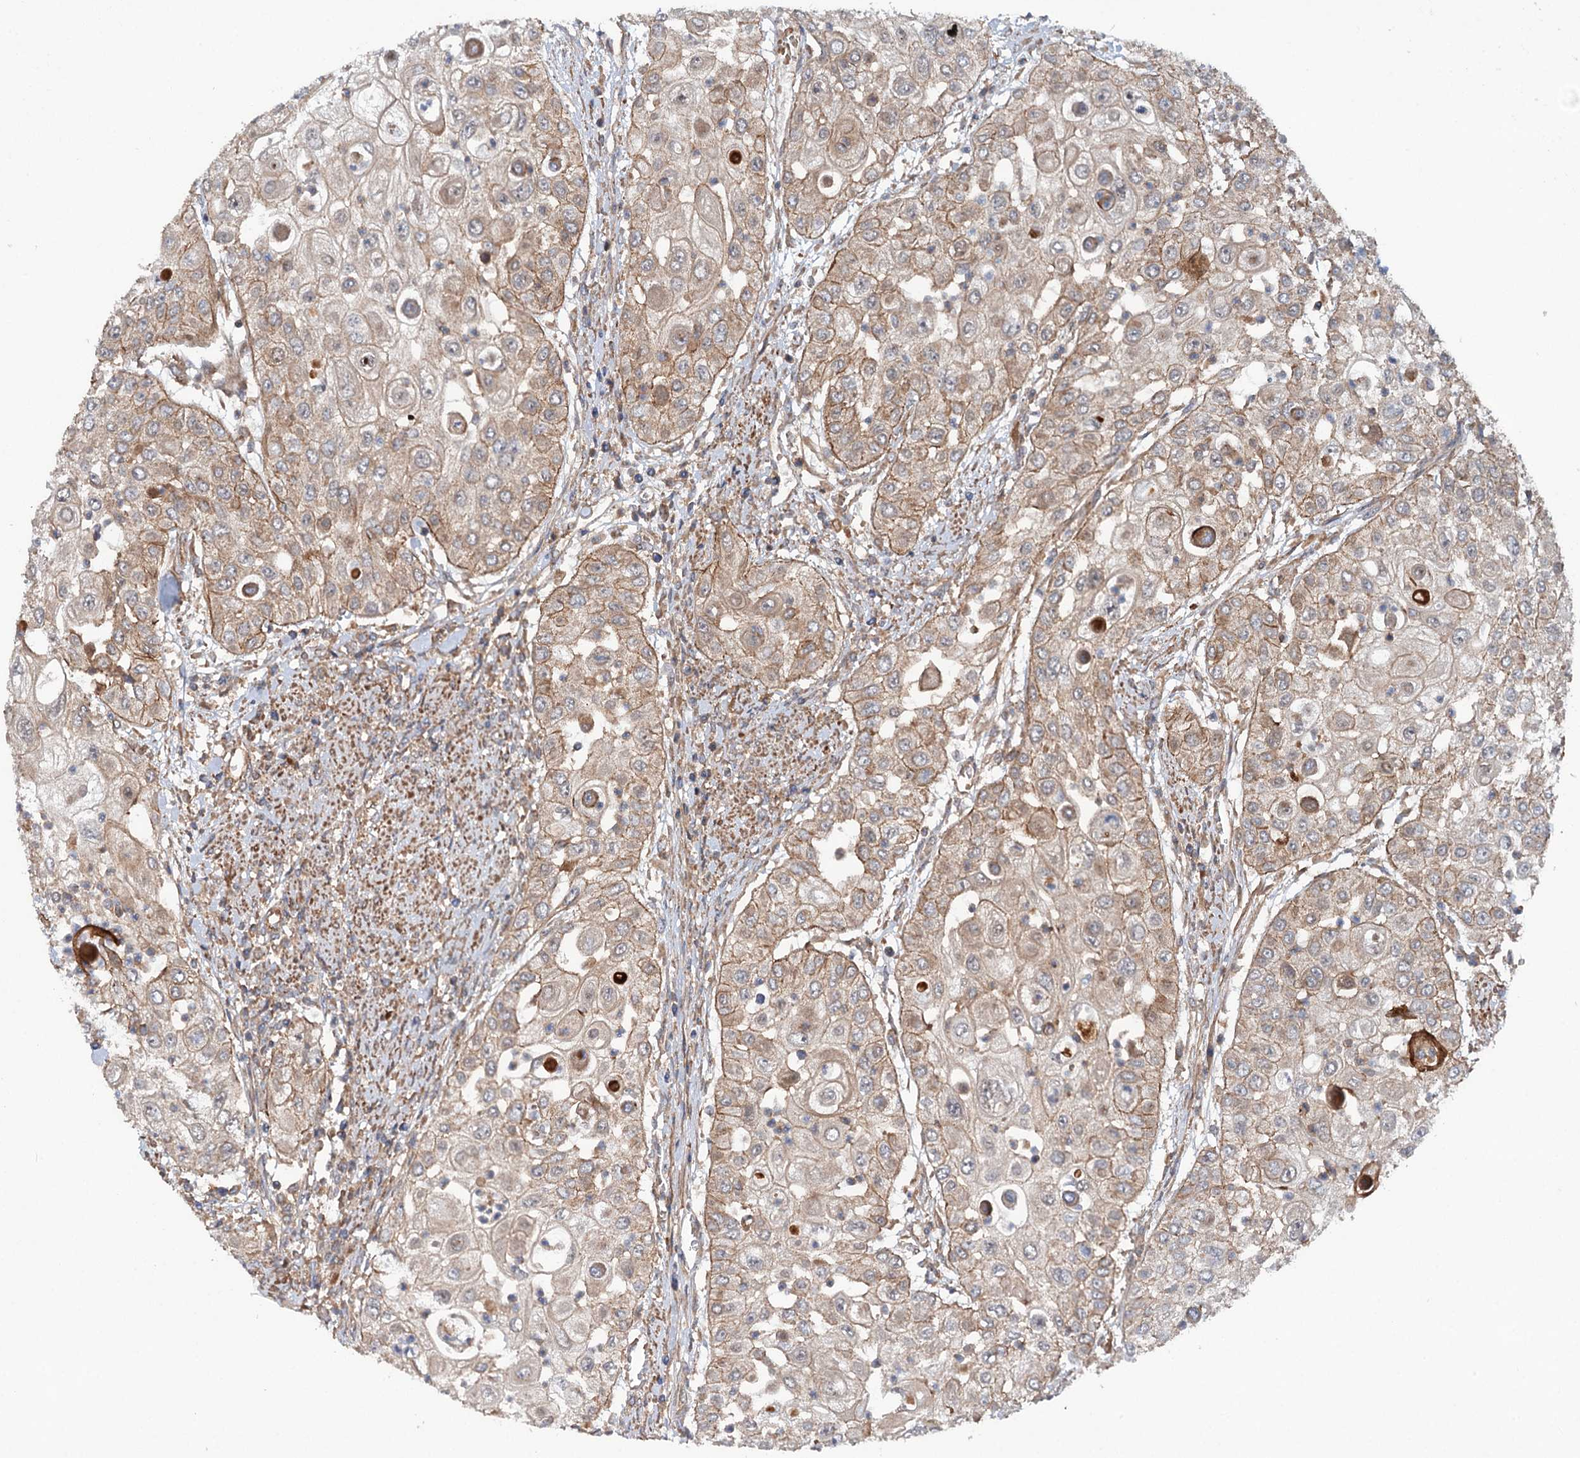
{"staining": {"intensity": "weak", "quantity": "25%-75%", "location": "cytoplasmic/membranous"}, "tissue": "urothelial cancer", "cell_type": "Tumor cells", "image_type": "cancer", "snomed": [{"axis": "morphology", "description": "Urothelial carcinoma, High grade"}, {"axis": "topography", "description": "Urinary bladder"}], "caption": "High-magnification brightfield microscopy of urothelial cancer stained with DAB (brown) and counterstained with hematoxylin (blue). tumor cells exhibit weak cytoplasmic/membranous positivity is present in about25%-75% of cells. (brown staining indicates protein expression, while blue staining denotes nuclei).", "gene": "ADGRG4", "patient": {"sex": "female", "age": 79}}